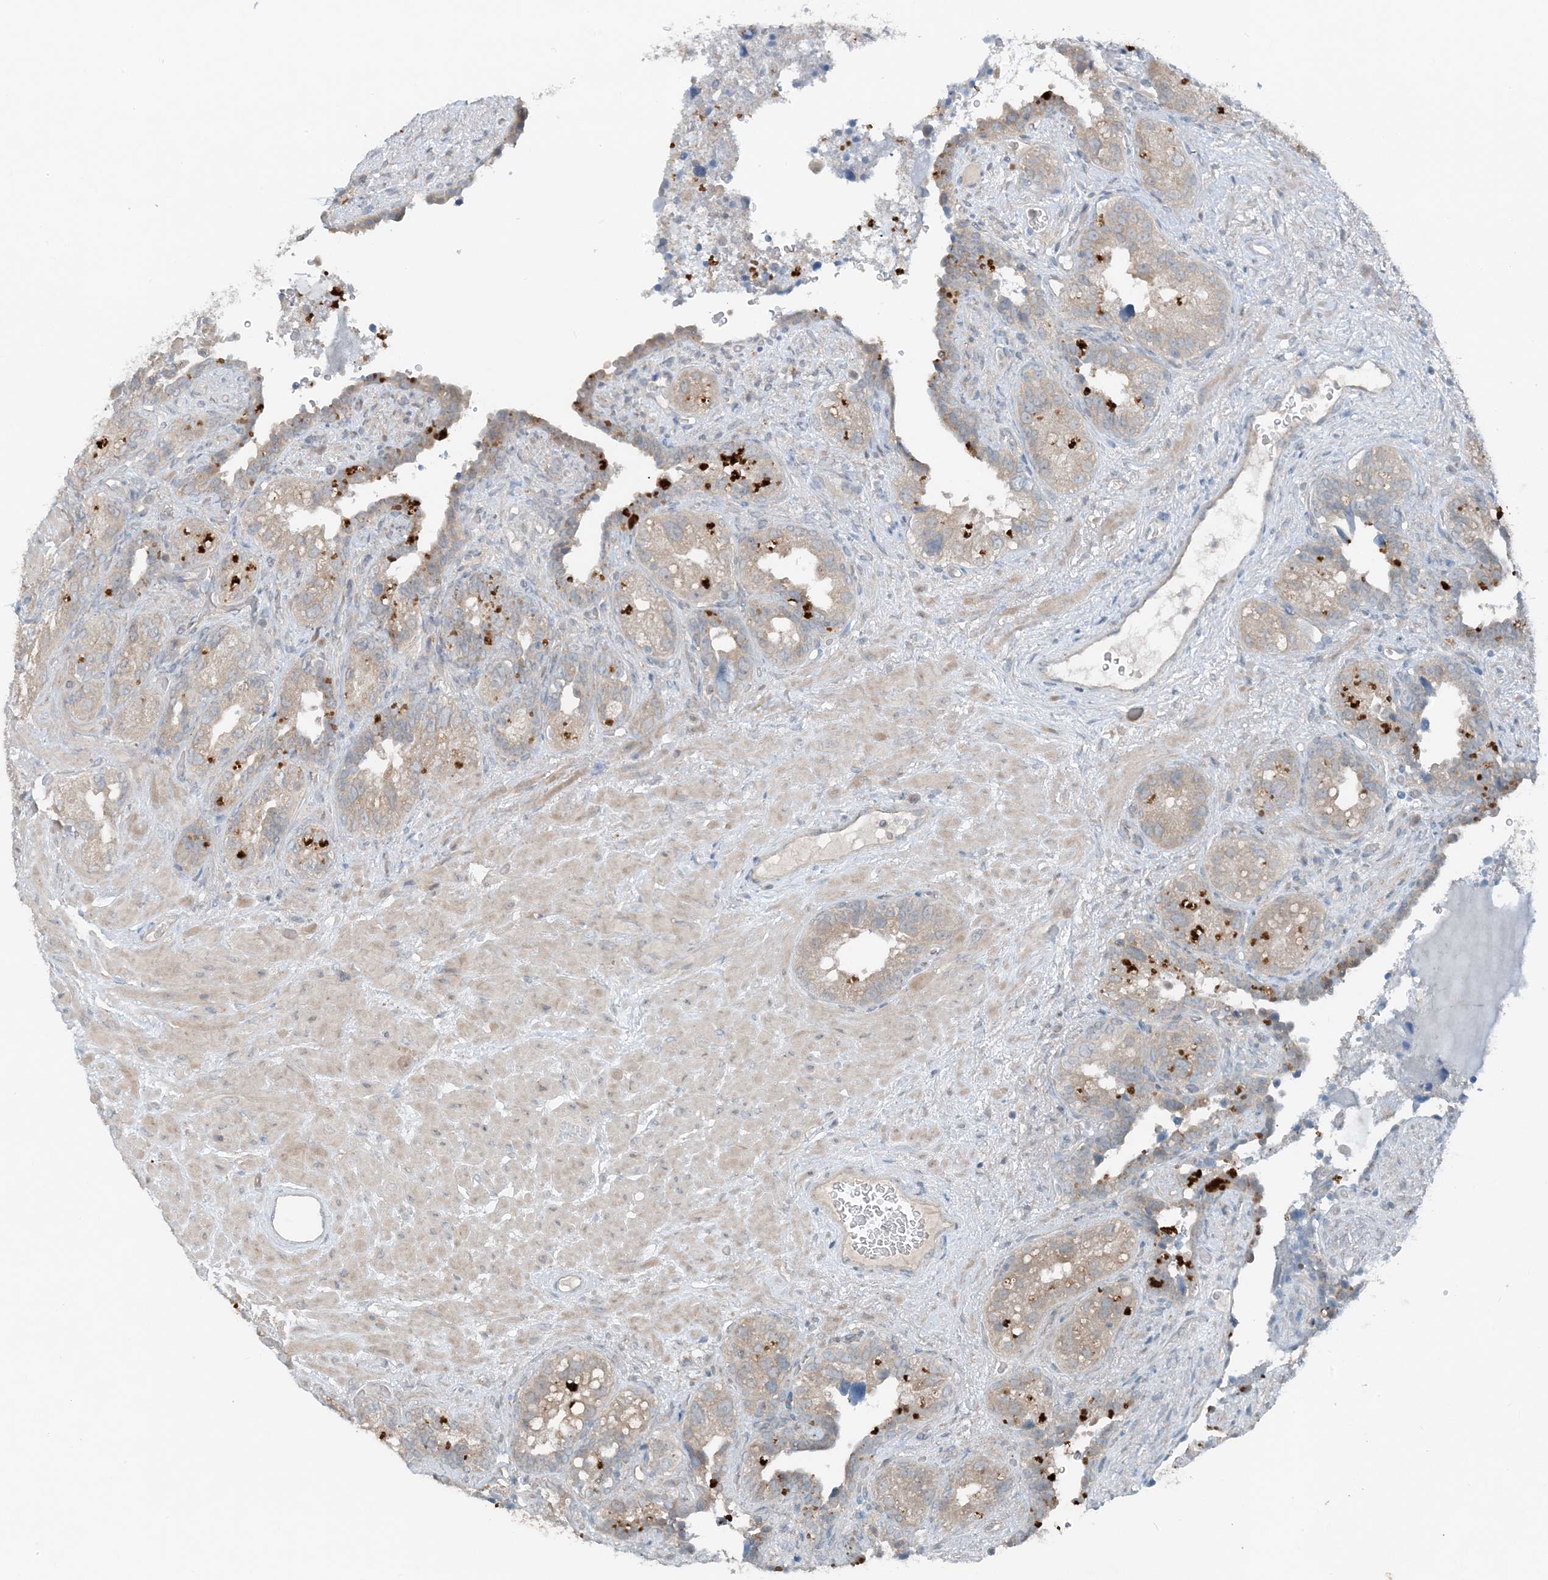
{"staining": {"intensity": "weak", "quantity": "25%-75%", "location": "cytoplasmic/membranous"}, "tissue": "seminal vesicle", "cell_type": "Glandular cells", "image_type": "normal", "snomed": [{"axis": "morphology", "description": "Normal tissue, NOS"}, {"axis": "topography", "description": "Seminal veicle"}, {"axis": "topography", "description": "Peripheral nerve tissue"}], "caption": "Seminal vesicle was stained to show a protein in brown. There is low levels of weak cytoplasmic/membranous staining in about 25%-75% of glandular cells. Using DAB (3,3'-diaminobenzidine) (brown) and hematoxylin (blue) stains, captured at high magnification using brightfield microscopy.", "gene": "MITD1", "patient": {"sex": "male", "age": 67}}